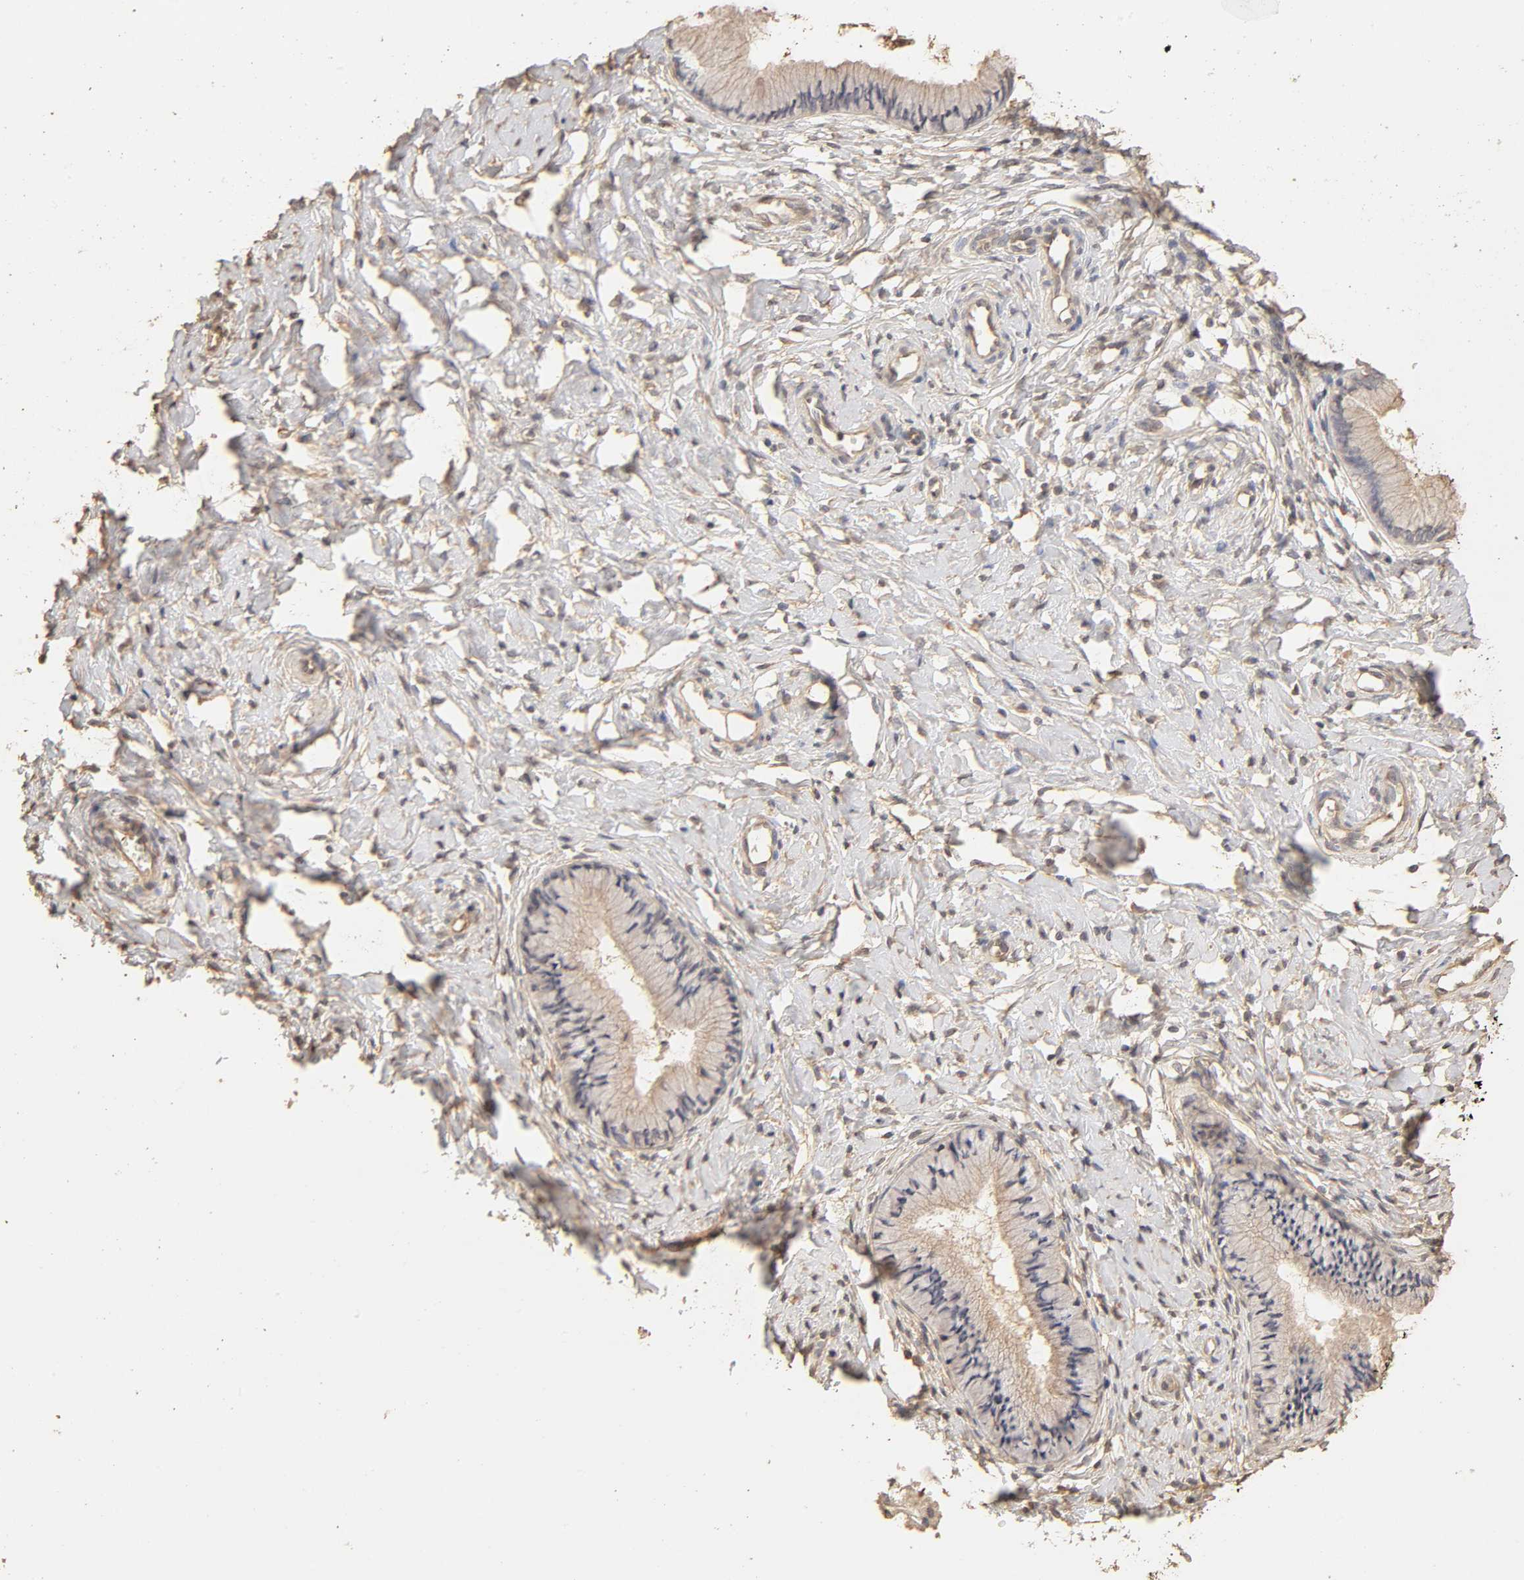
{"staining": {"intensity": "weak", "quantity": ">75%", "location": "cytoplasmic/membranous"}, "tissue": "cervix", "cell_type": "Glandular cells", "image_type": "normal", "snomed": [{"axis": "morphology", "description": "Normal tissue, NOS"}, {"axis": "topography", "description": "Cervix"}], "caption": "Immunohistochemical staining of unremarkable cervix exhibits weak cytoplasmic/membranous protein expression in about >75% of glandular cells.", "gene": "VSIG4", "patient": {"sex": "female", "age": 46}}